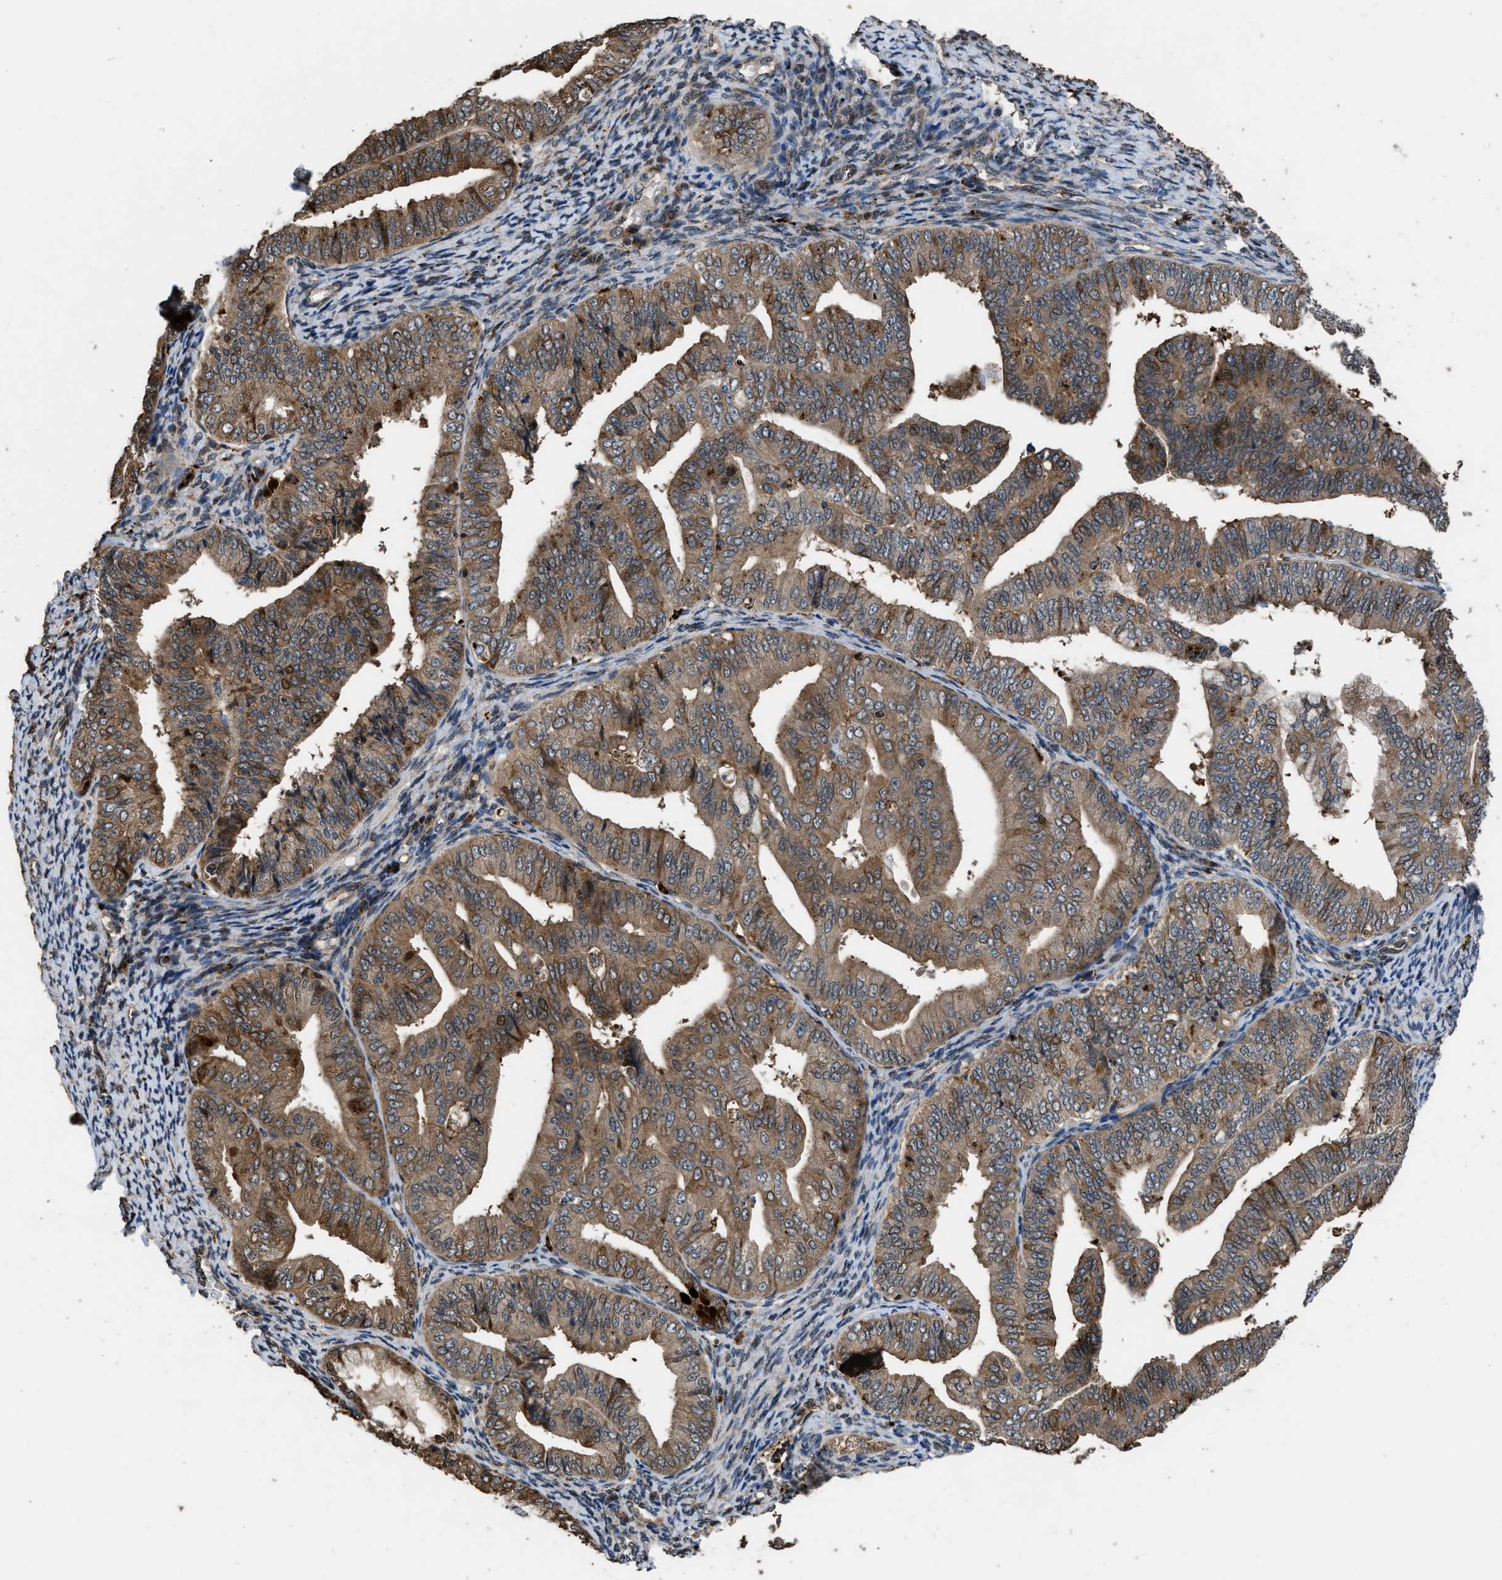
{"staining": {"intensity": "moderate", "quantity": ">75%", "location": "cytoplasmic/membranous,nuclear"}, "tissue": "endometrial cancer", "cell_type": "Tumor cells", "image_type": "cancer", "snomed": [{"axis": "morphology", "description": "Adenocarcinoma, NOS"}, {"axis": "topography", "description": "Endometrium"}], "caption": "This image exhibits immunohistochemistry staining of endometrial adenocarcinoma, with medium moderate cytoplasmic/membranous and nuclear expression in approximately >75% of tumor cells.", "gene": "CTBS", "patient": {"sex": "female", "age": 63}}